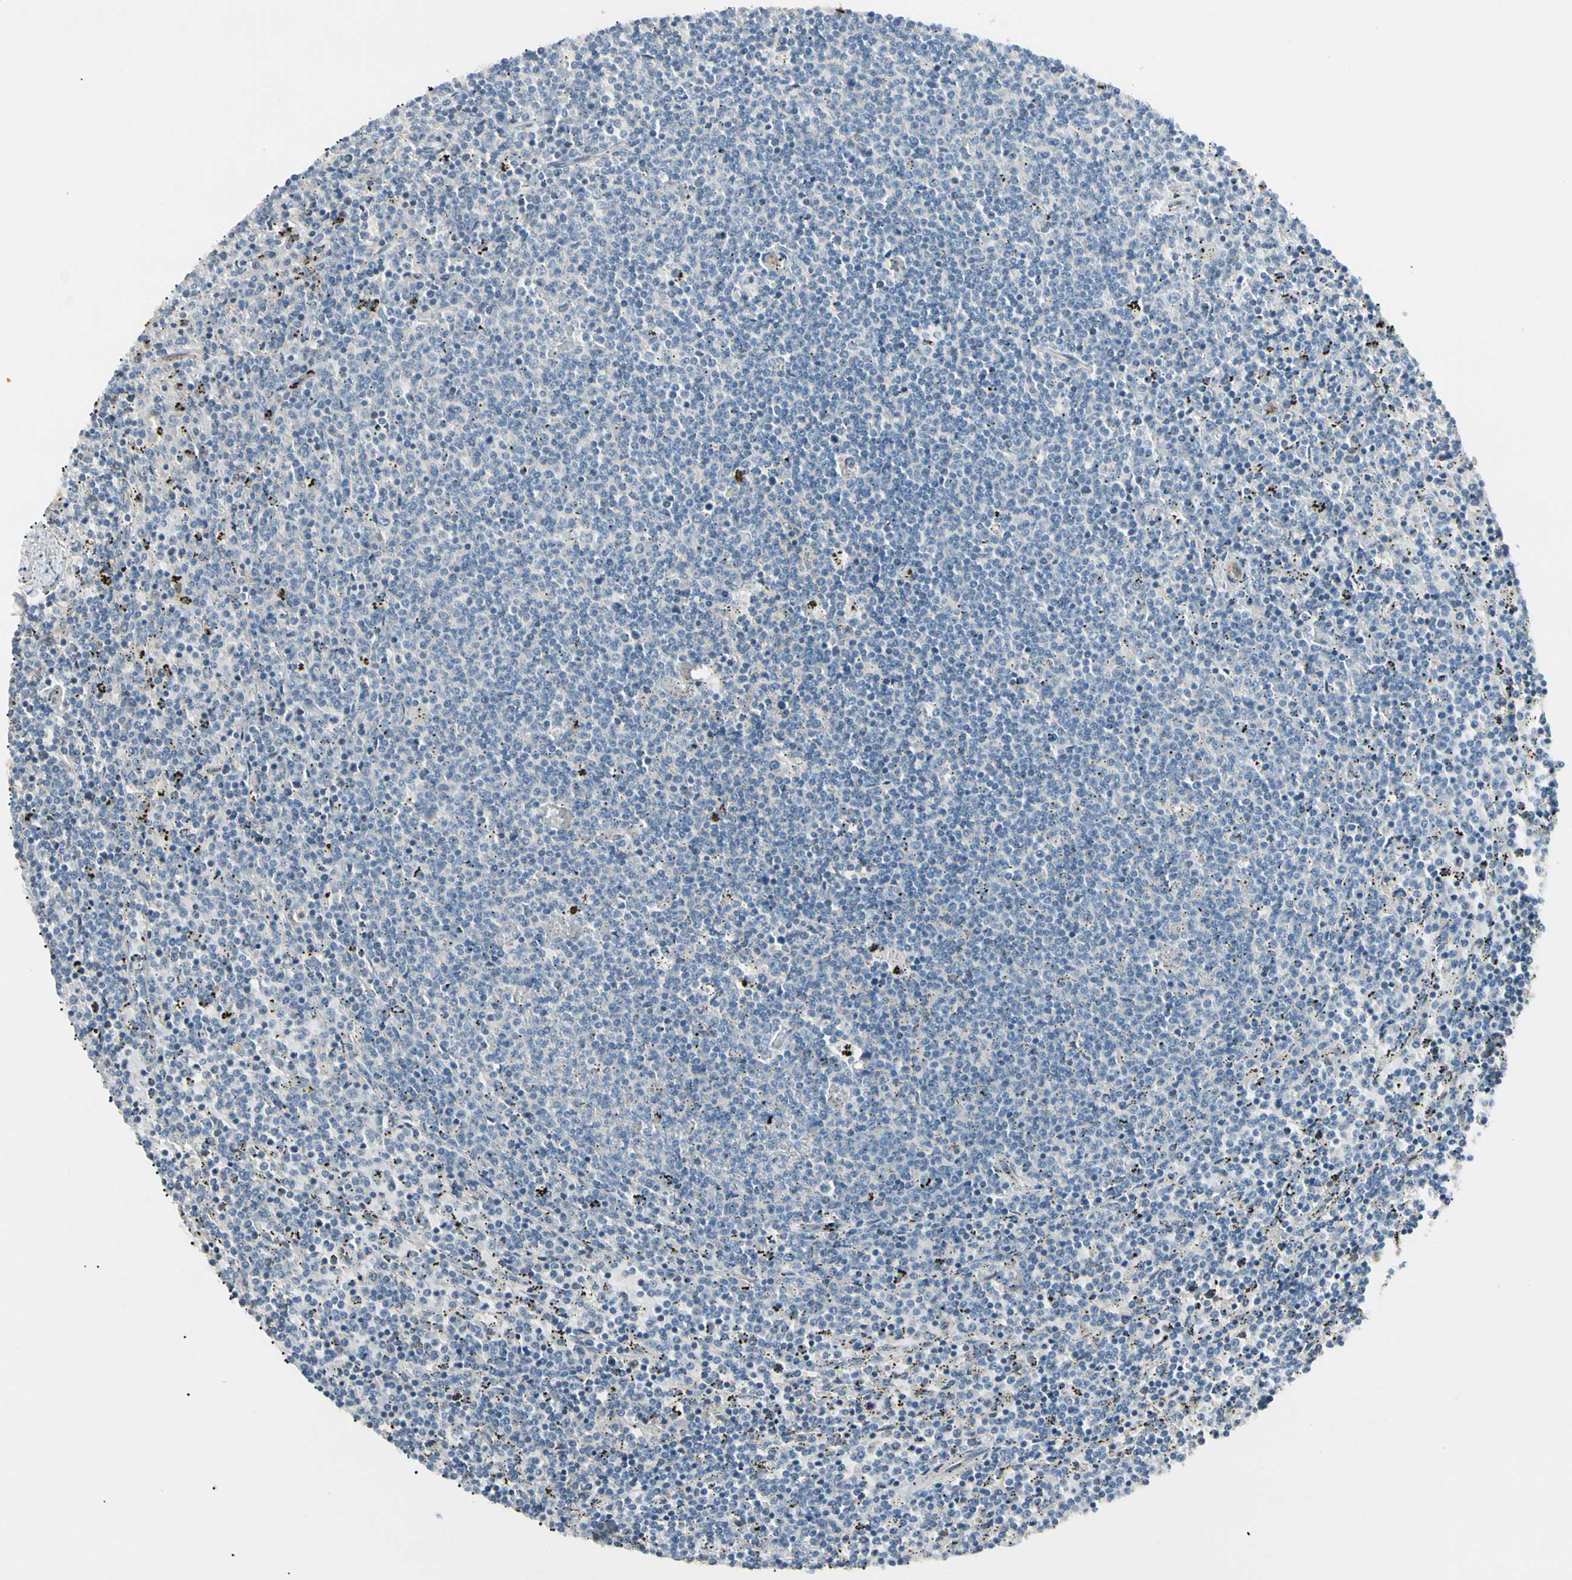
{"staining": {"intensity": "negative", "quantity": "none", "location": "none"}, "tissue": "lymphoma", "cell_type": "Tumor cells", "image_type": "cancer", "snomed": [{"axis": "morphology", "description": "Malignant lymphoma, non-Hodgkin's type, Low grade"}, {"axis": "topography", "description": "Spleen"}], "caption": "DAB (3,3'-diaminobenzidine) immunohistochemical staining of low-grade malignant lymphoma, non-Hodgkin's type exhibits no significant expression in tumor cells.", "gene": "LPCAT2", "patient": {"sex": "female", "age": 50}}